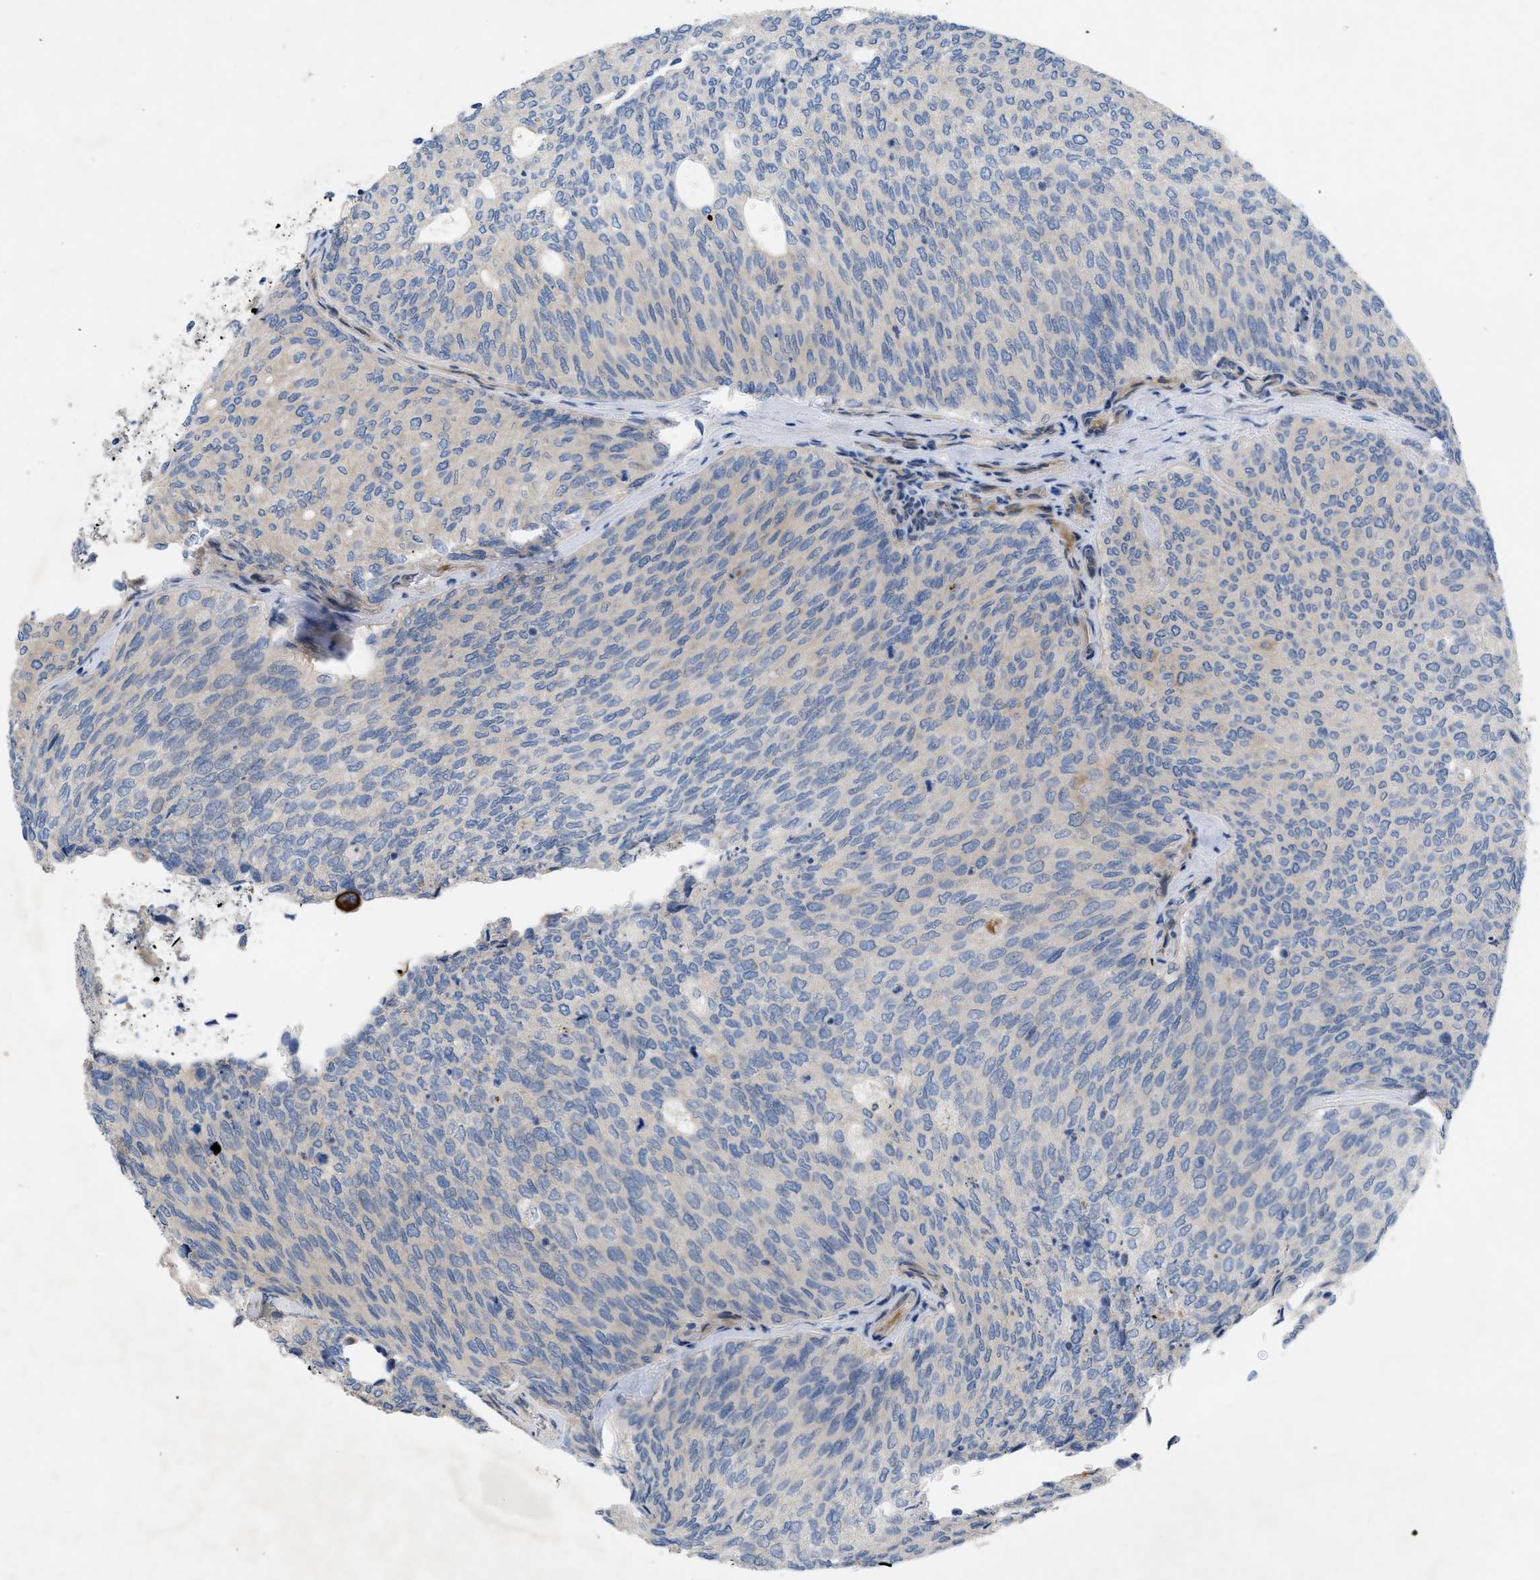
{"staining": {"intensity": "negative", "quantity": "none", "location": "none"}, "tissue": "urothelial cancer", "cell_type": "Tumor cells", "image_type": "cancer", "snomed": [{"axis": "morphology", "description": "Urothelial carcinoma, Low grade"}, {"axis": "topography", "description": "Urinary bladder"}], "caption": "IHC of human low-grade urothelial carcinoma shows no staining in tumor cells.", "gene": "NDEL1", "patient": {"sex": "female", "age": 79}}